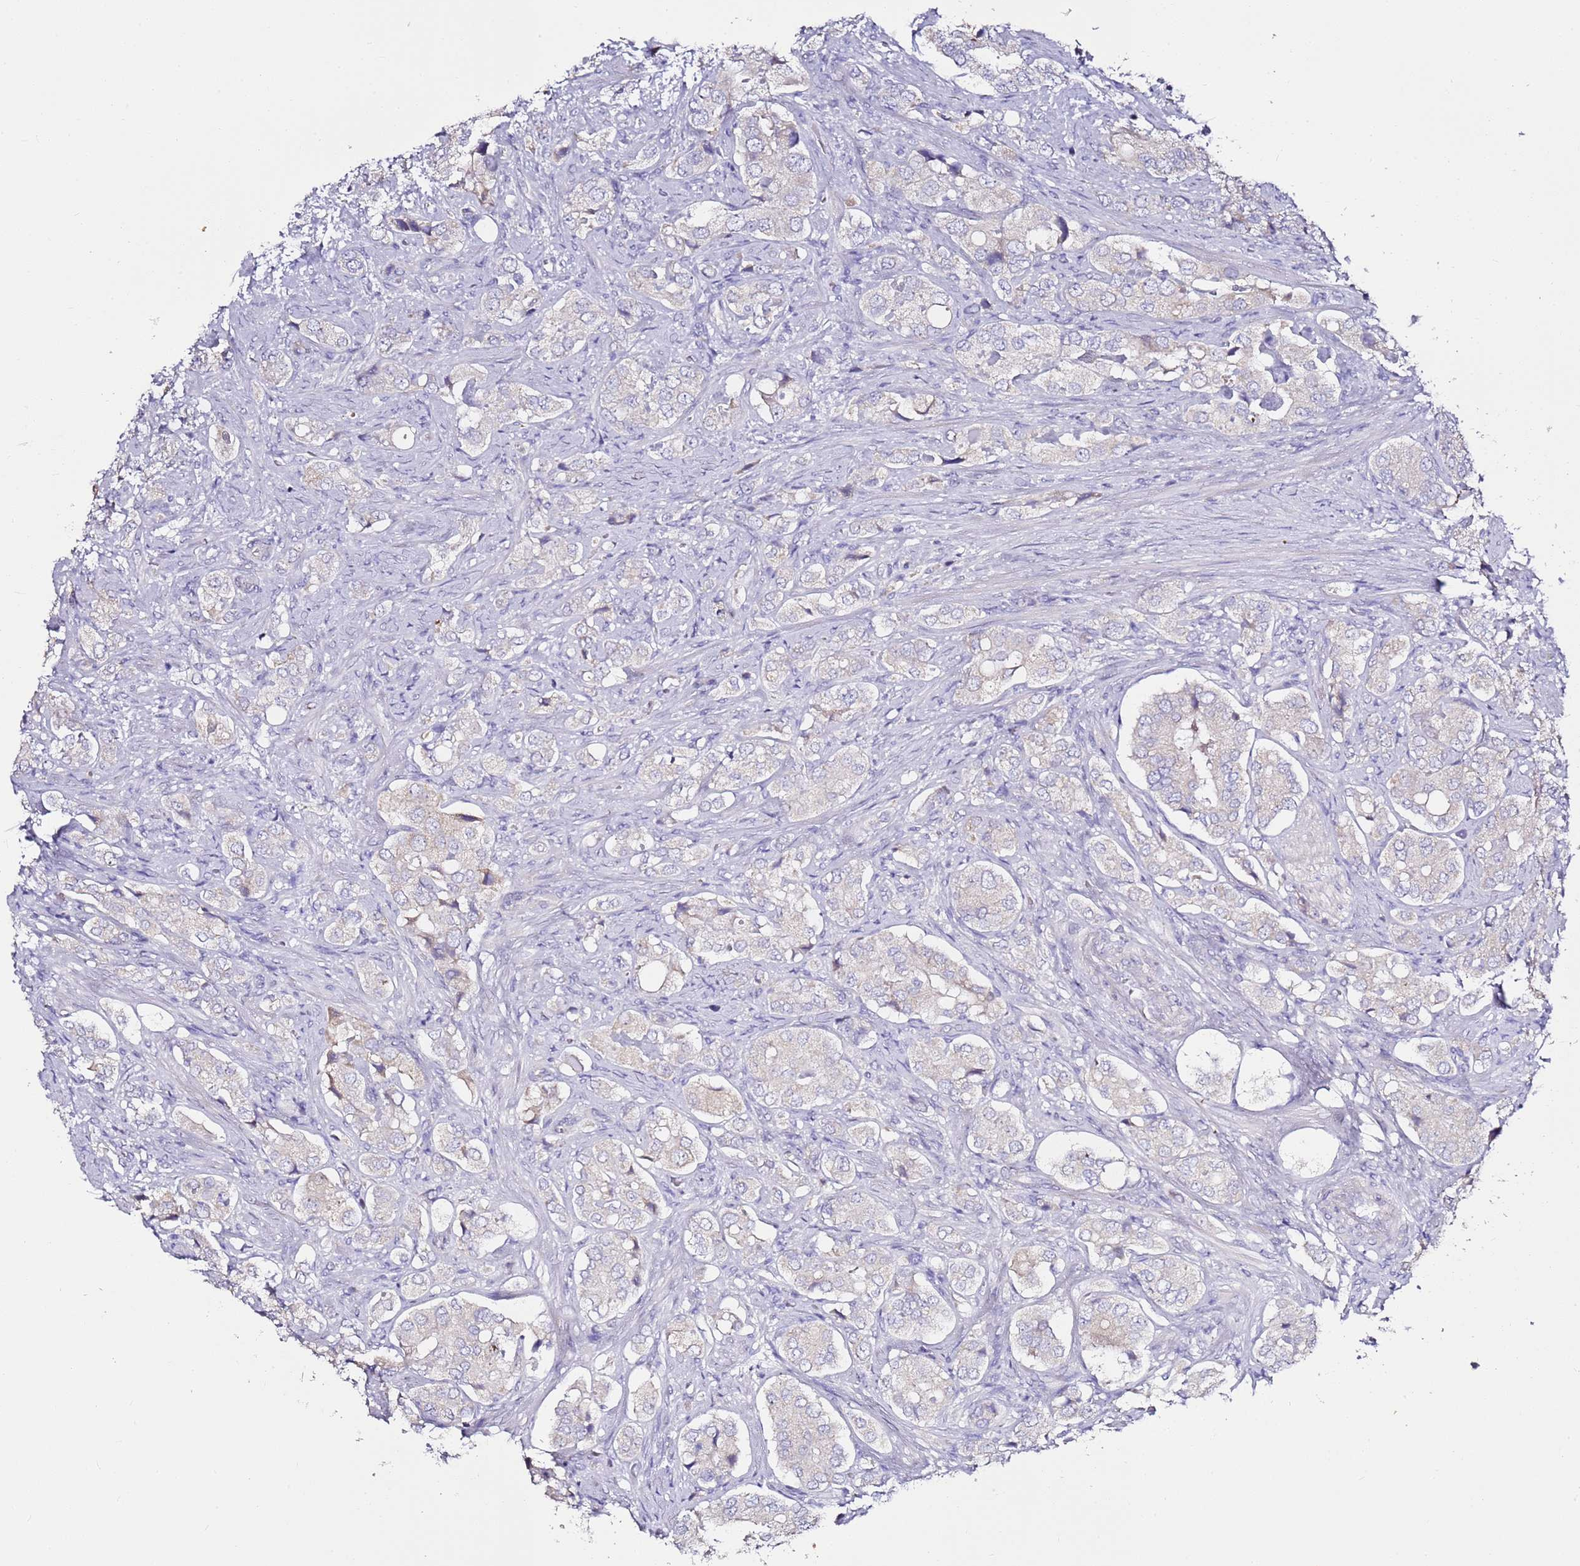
{"staining": {"intensity": "negative", "quantity": "none", "location": "none"}, "tissue": "prostate cancer", "cell_type": "Tumor cells", "image_type": "cancer", "snomed": [{"axis": "morphology", "description": "Adenocarcinoma, High grade"}, {"axis": "topography", "description": "Prostate"}], "caption": "A photomicrograph of prostate high-grade adenocarcinoma stained for a protein demonstrates no brown staining in tumor cells.", "gene": "MYBPC3", "patient": {"sex": "male", "age": 65}}